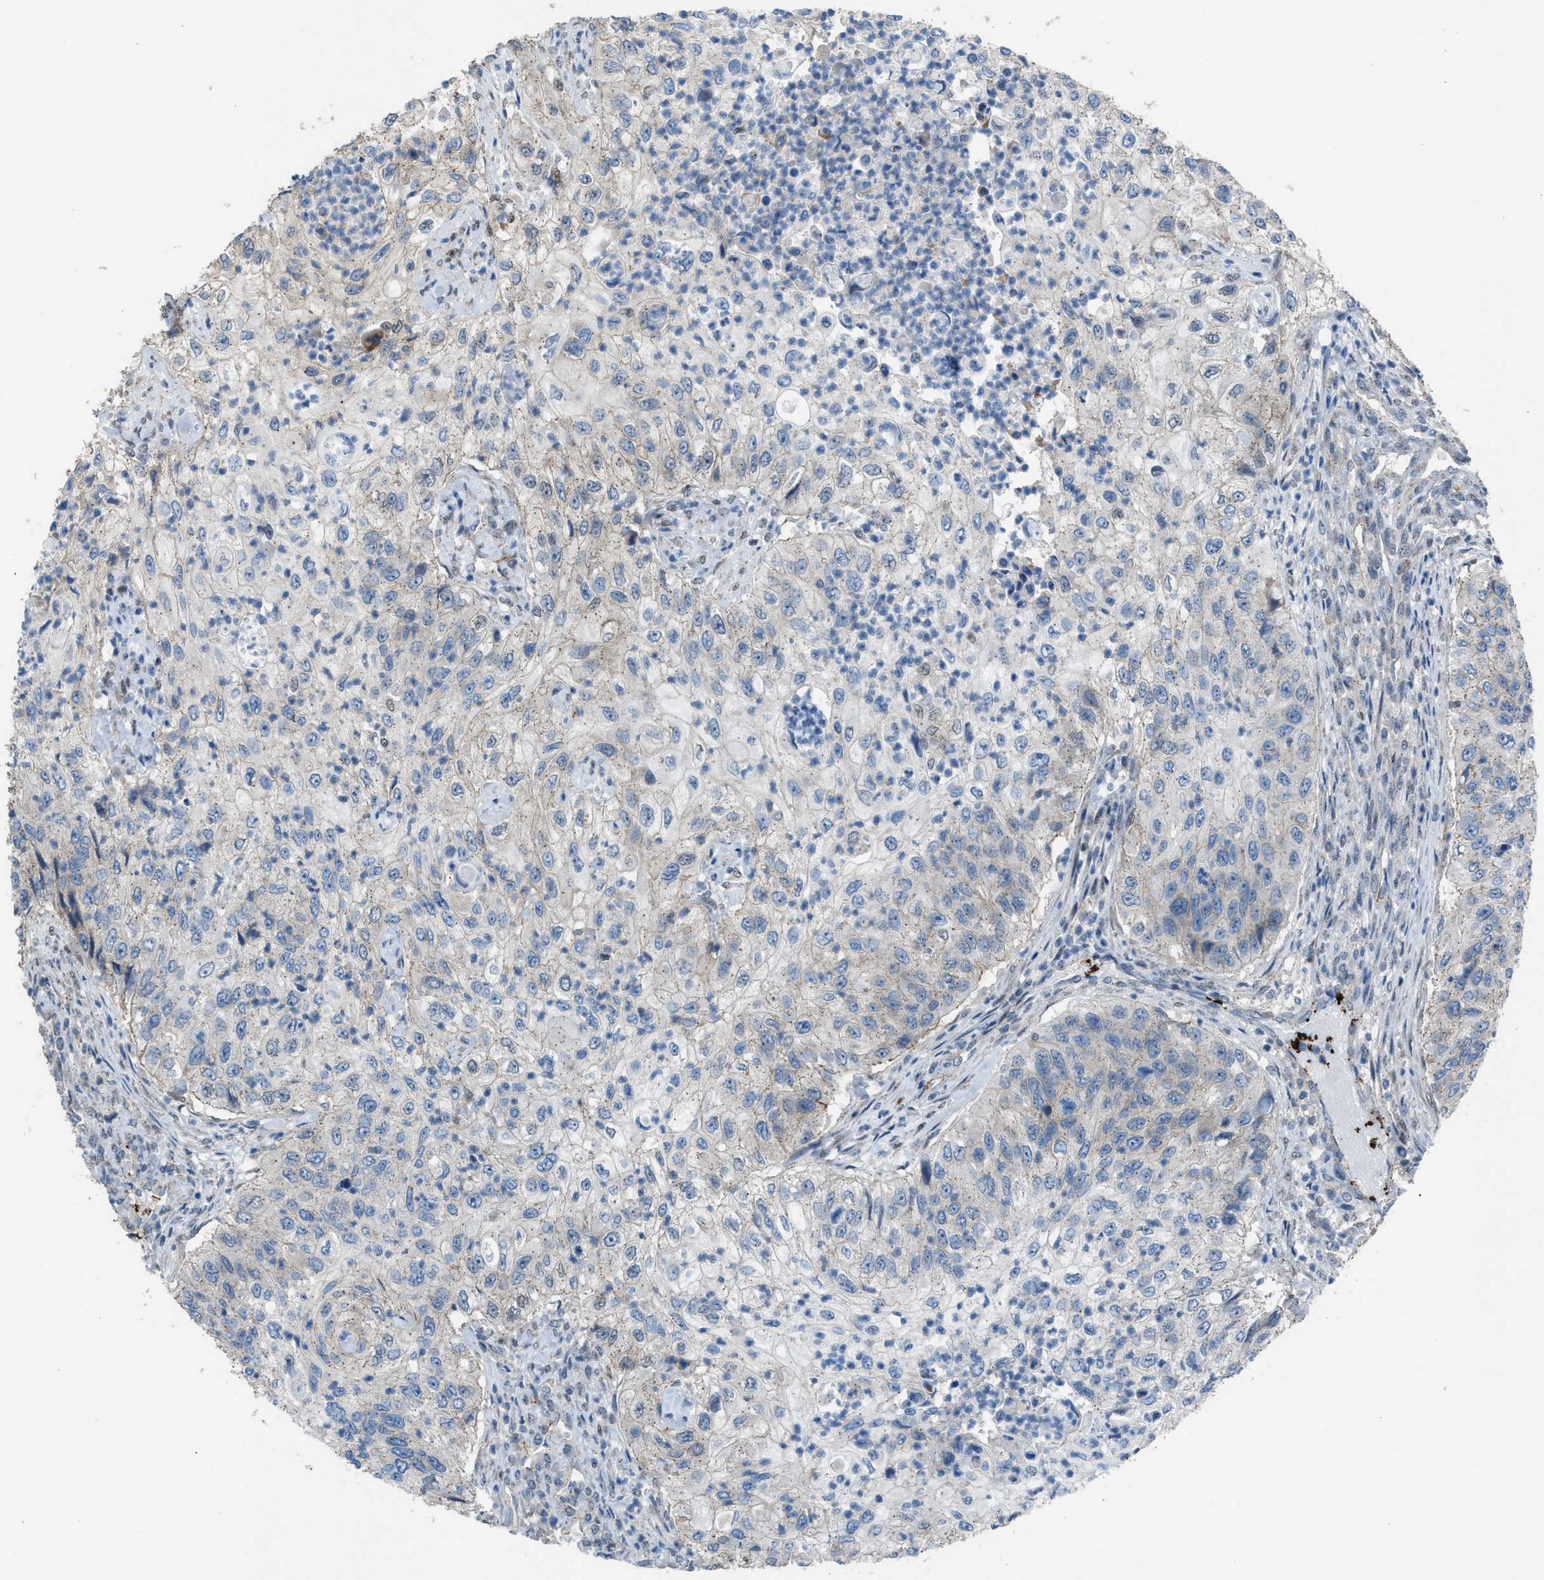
{"staining": {"intensity": "weak", "quantity": "25%-75%", "location": "cytoplasmic/membranous"}, "tissue": "urothelial cancer", "cell_type": "Tumor cells", "image_type": "cancer", "snomed": [{"axis": "morphology", "description": "Urothelial carcinoma, High grade"}, {"axis": "topography", "description": "Urinary bladder"}], "caption": "Approximately 25%-75% of tumor cells in human urothelial cancer demonstrate weak cytoplasmic/membranous protein staining as visualized by brown immunohistochemical staining.", "gene": "CRTC1", "patient": {"sex": "female", "age": 60}}